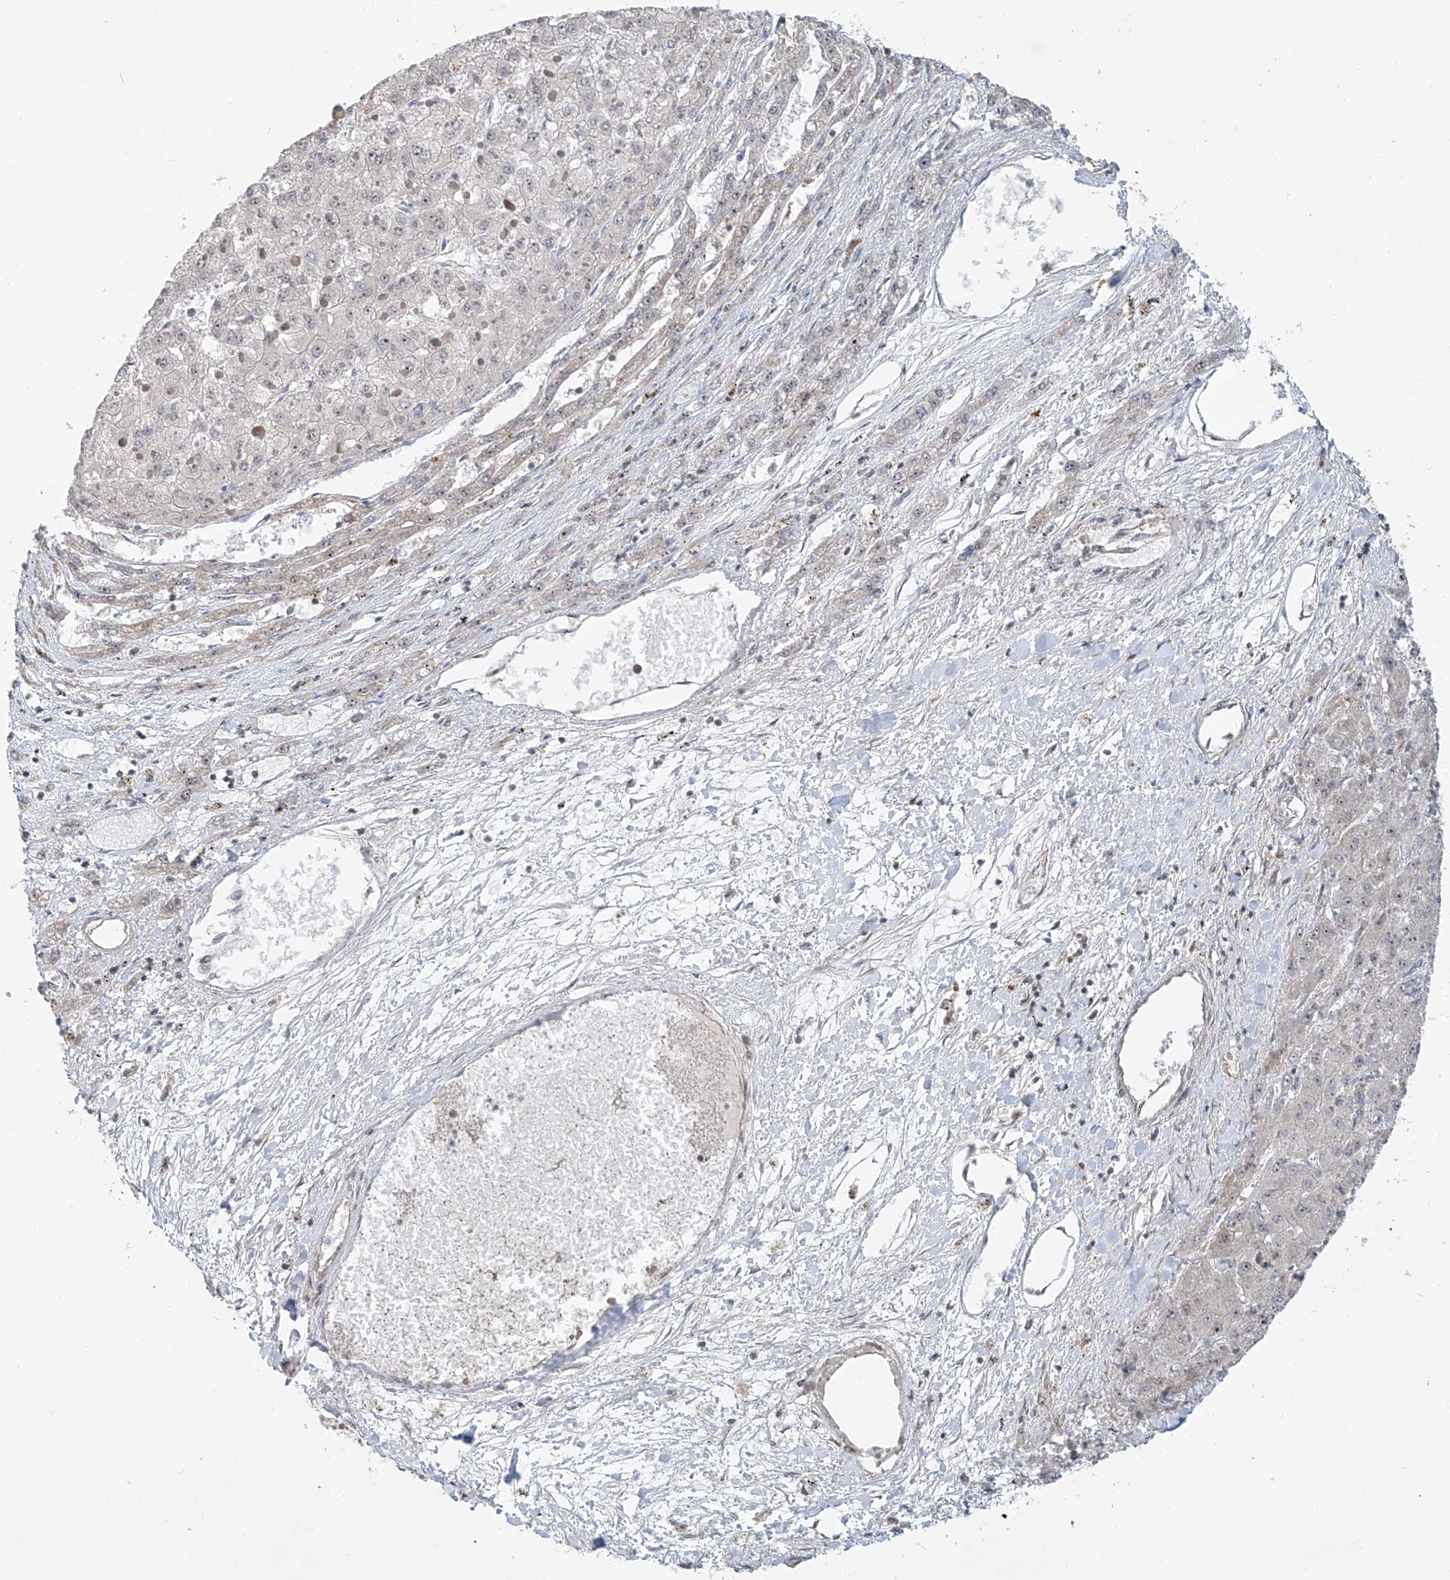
{"staining": {"intensity": "moderate", "quantity": "<25%", "location": "cytoplasmic/membranous,nuclear"}, "tissue": "liver cancer", "cell_type": "Tumor cells", "image_type": "cancer", "snomed": [{"axis": "morphology", "description": "Carcinoma, Hepatocellular, NOS"}, {"axis": "topography", "description": "Liver"}], "caption": "Liver cancer (hepatocellular carcinoma) stained with a protein marker demonstrates moderate staining in tumor cells.", "gene": "SDE2", "patient": {"sex": "female", "age": 73}}